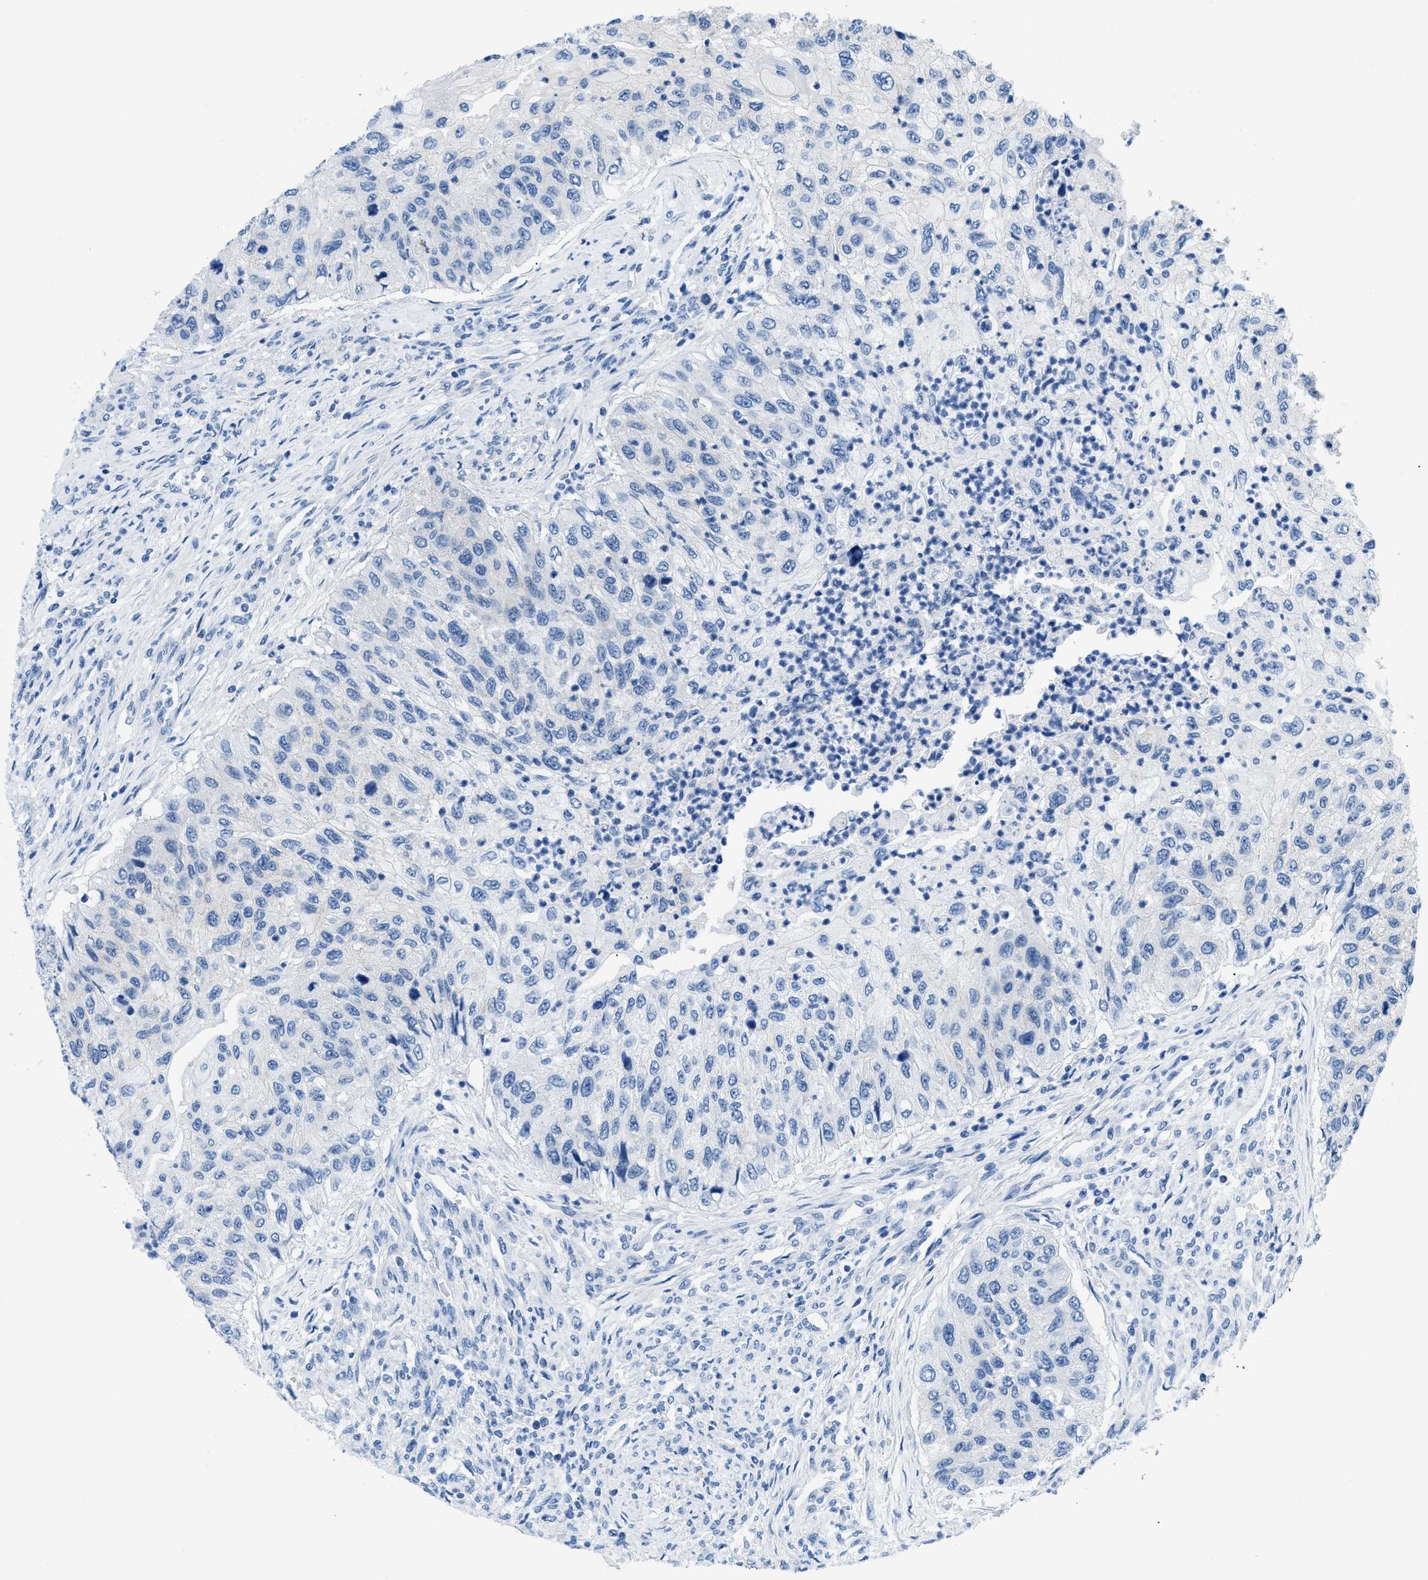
{"staining": {"intensity": "negative", "quantity": "none", "location": "none"}, "tissue": "urothelial cancer", "cell_type": "Tumor cells", "image_type": "cancer", "snomed": [{"axis": "morphology", "description": "Urothelial carcinoma, High grade"}, {"axis": "topography", "description": "Urinary bladder"}], "caption": "DAB immunohistochemical staining of human urothelial carcinoma (high-grade) shows no significant expression in tumor cells.", "gene": "FDCSP", "patient": {"sex": "female", "age": 60}}